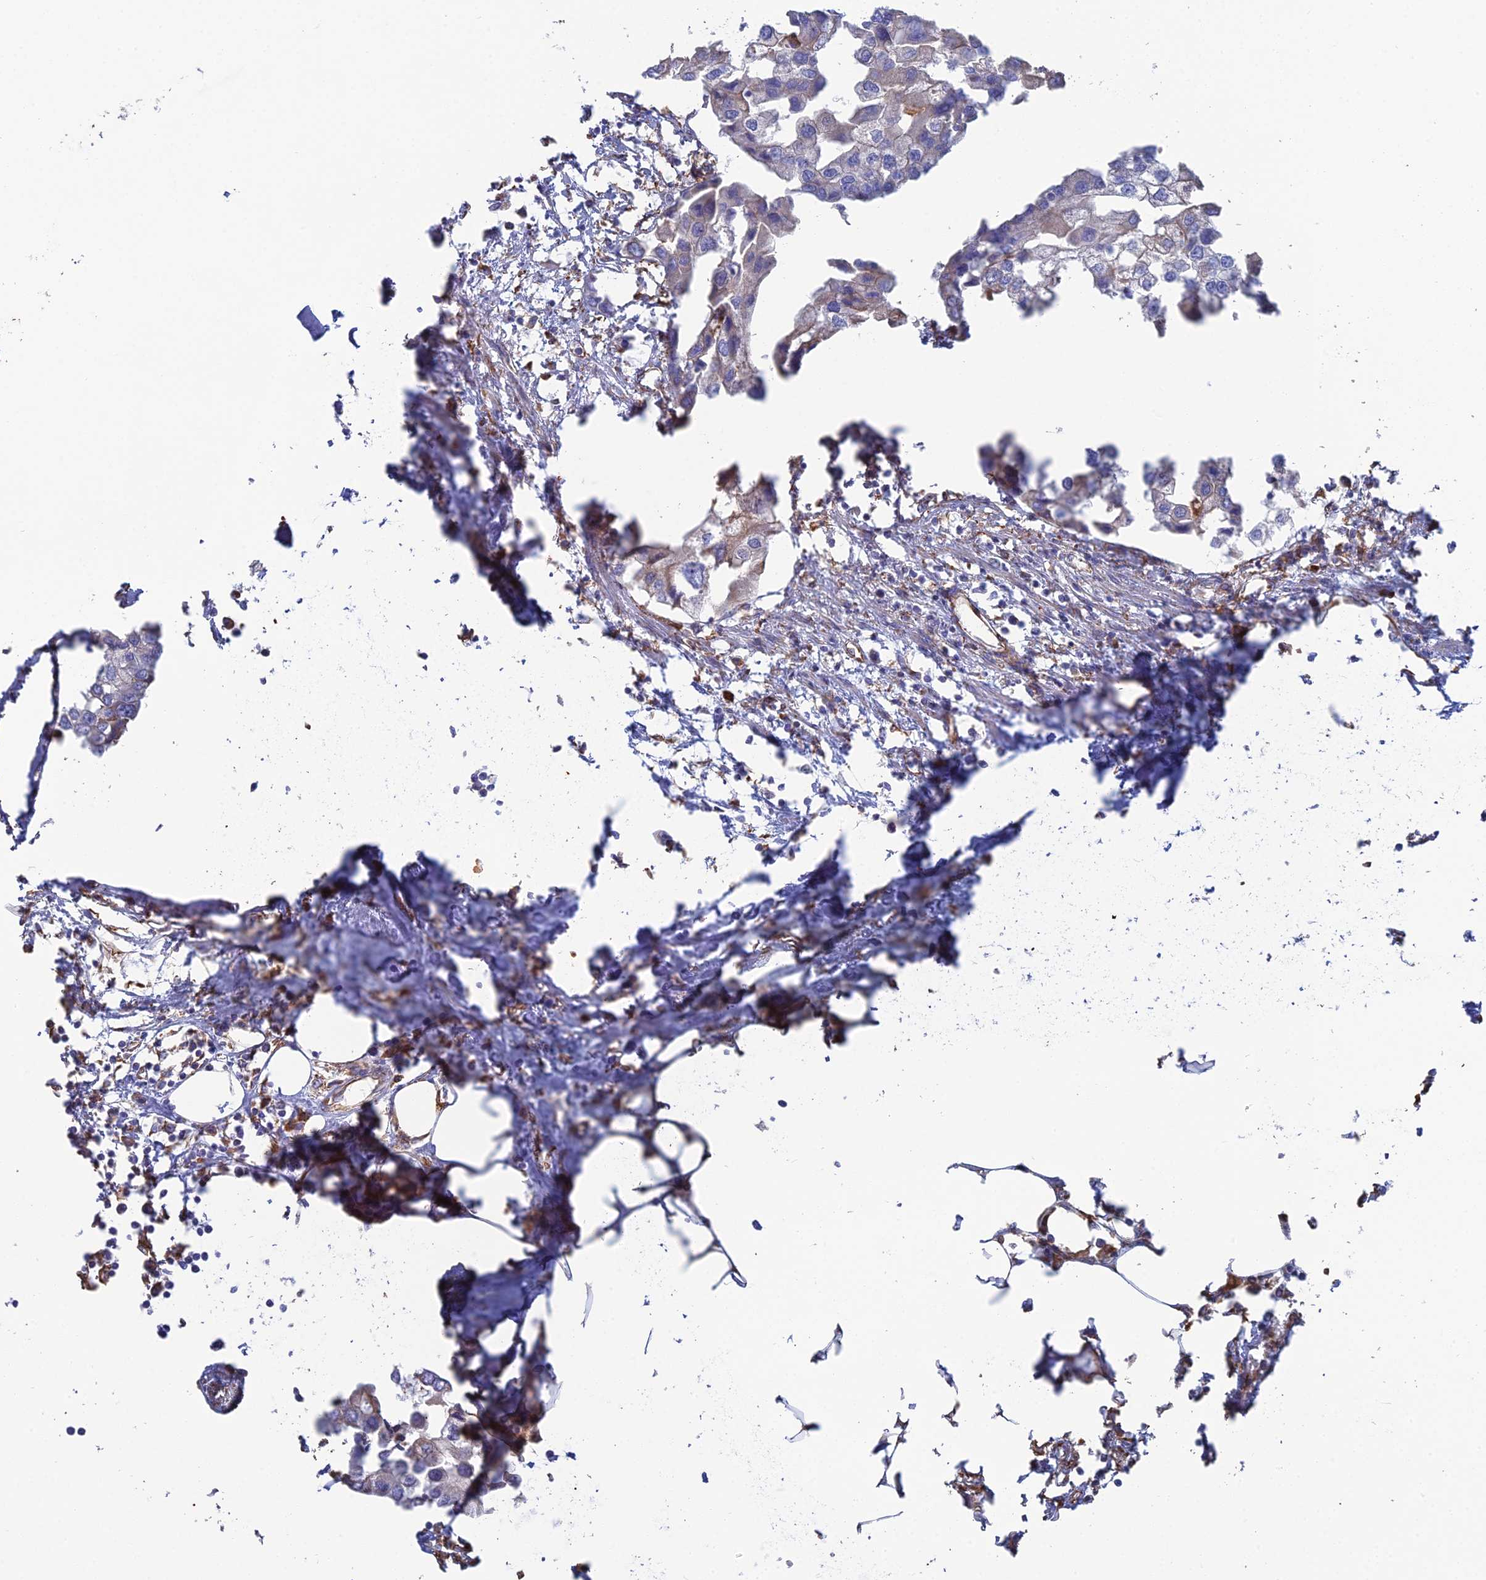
{"staining": {"intensity": "negative", "quantity": "none", "location": "none"}, "tissue": "urothelial cancer", "cell_type": "Tumor cells", "image_type": "cancer", "snomed": [{"axis": "morphology", "description": "Urothelial carcinoma, High grade"}, {"axis": "topography", "description": "Urinary bladder"}], "caption": "There is no significant staining in tumor cells of urothelial cancer.", "gene": "CLVS2", "patient": {"sex": "male", "age": 64}}